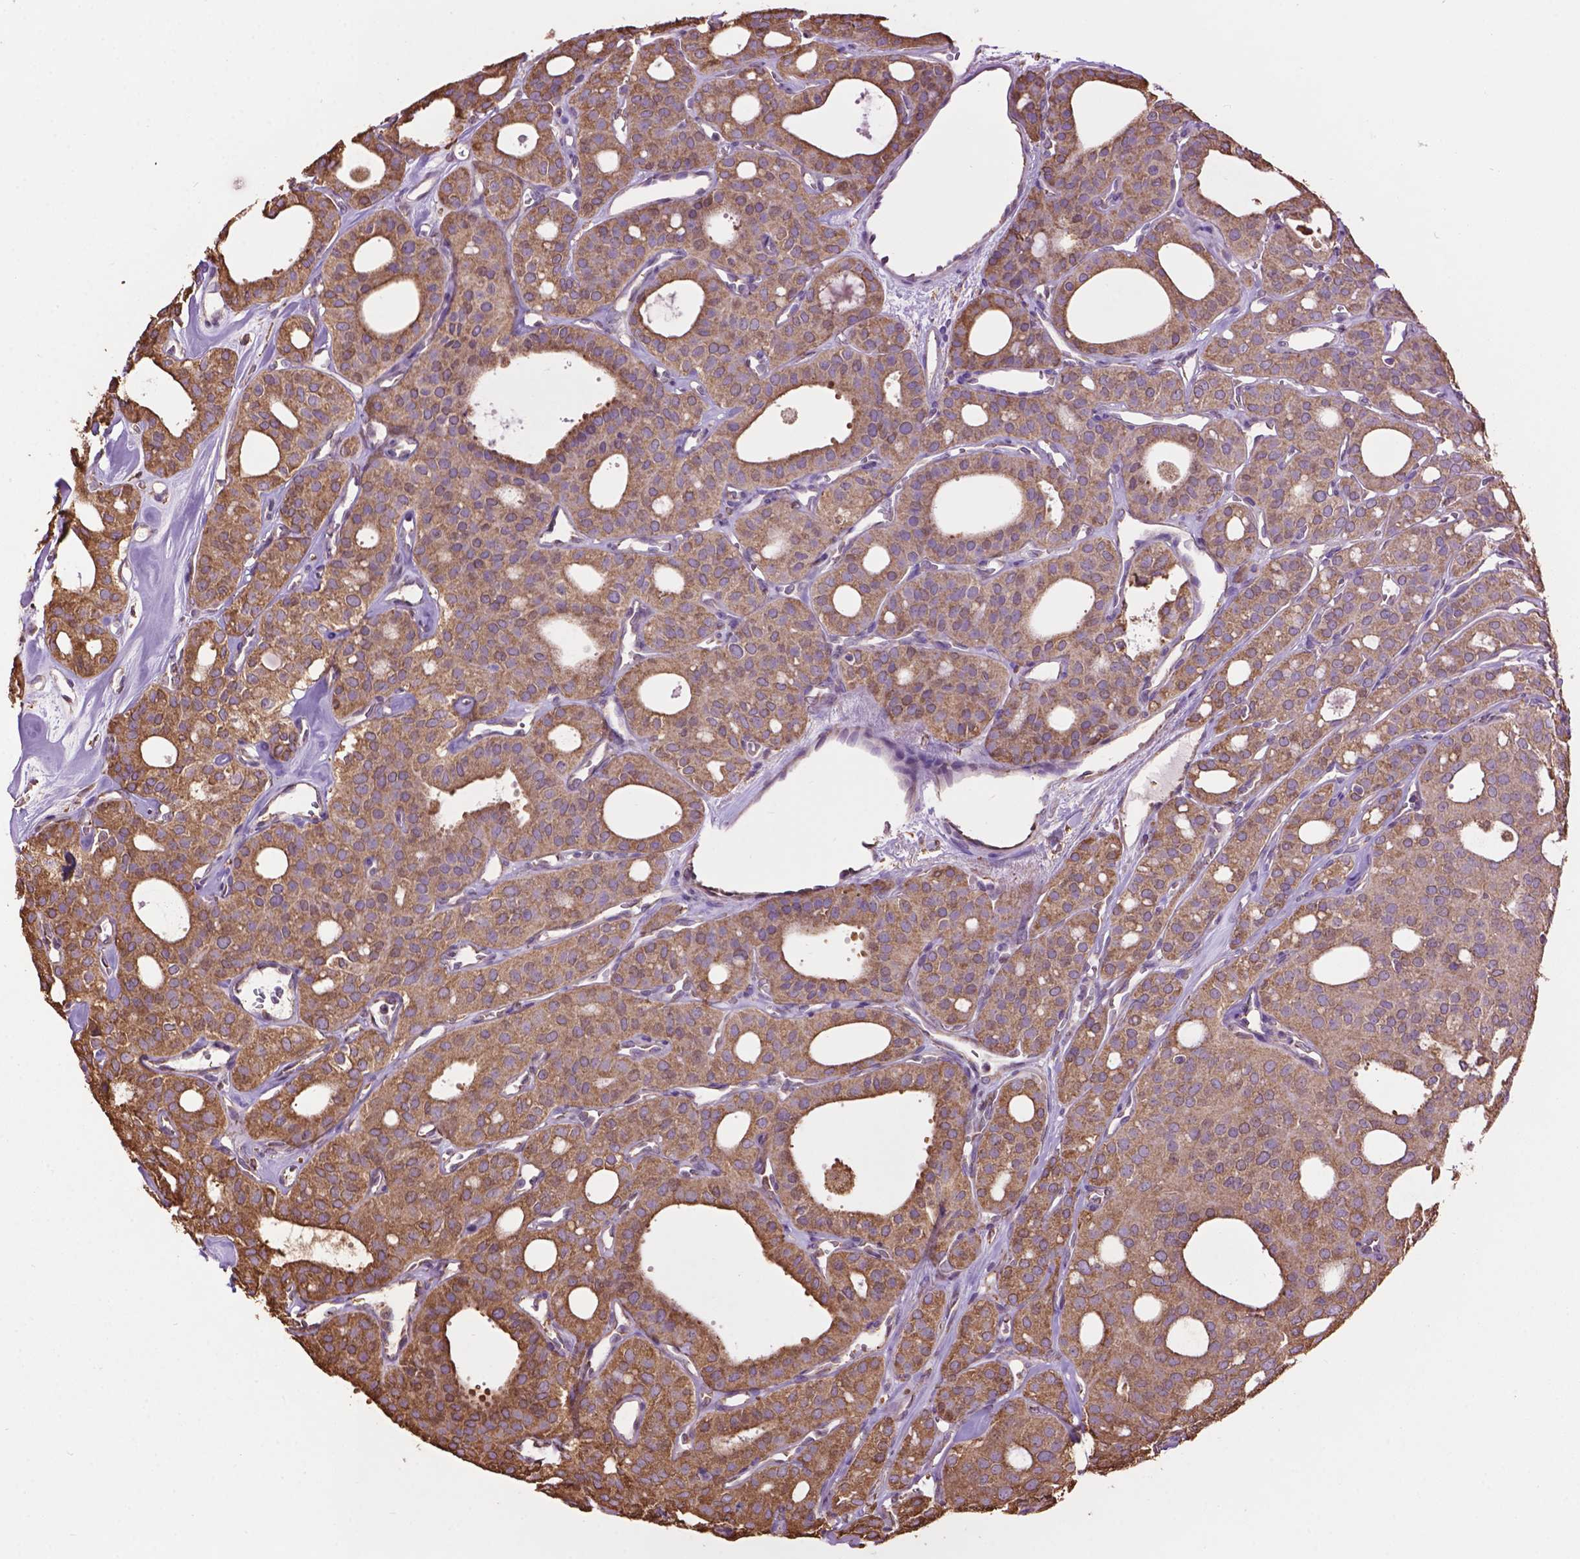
{"staining": {"intensity": "moderate", "quantity": ">75%", "location": "cytoplasmic/membranous"}, "tissue": "thyroid cancer", "cell_type": "Tumor cells", "image_type": "cancer", "snomed": [{"axis": "morphology", "description": "Follicular adenoma carcinoma, NOS"}, {"axis": "topography", "description": "Thyroid gland"}], "caption": "There is medium levels of moderate cytoplasmic/membranous staining in tumor cells of follicular adenoma carcinoma (thyroid), as demonstrated by immunohistochemical staining (brown color).", "gene": "PPP2R5E", "patient": {"sex": "male", "age": 75}}